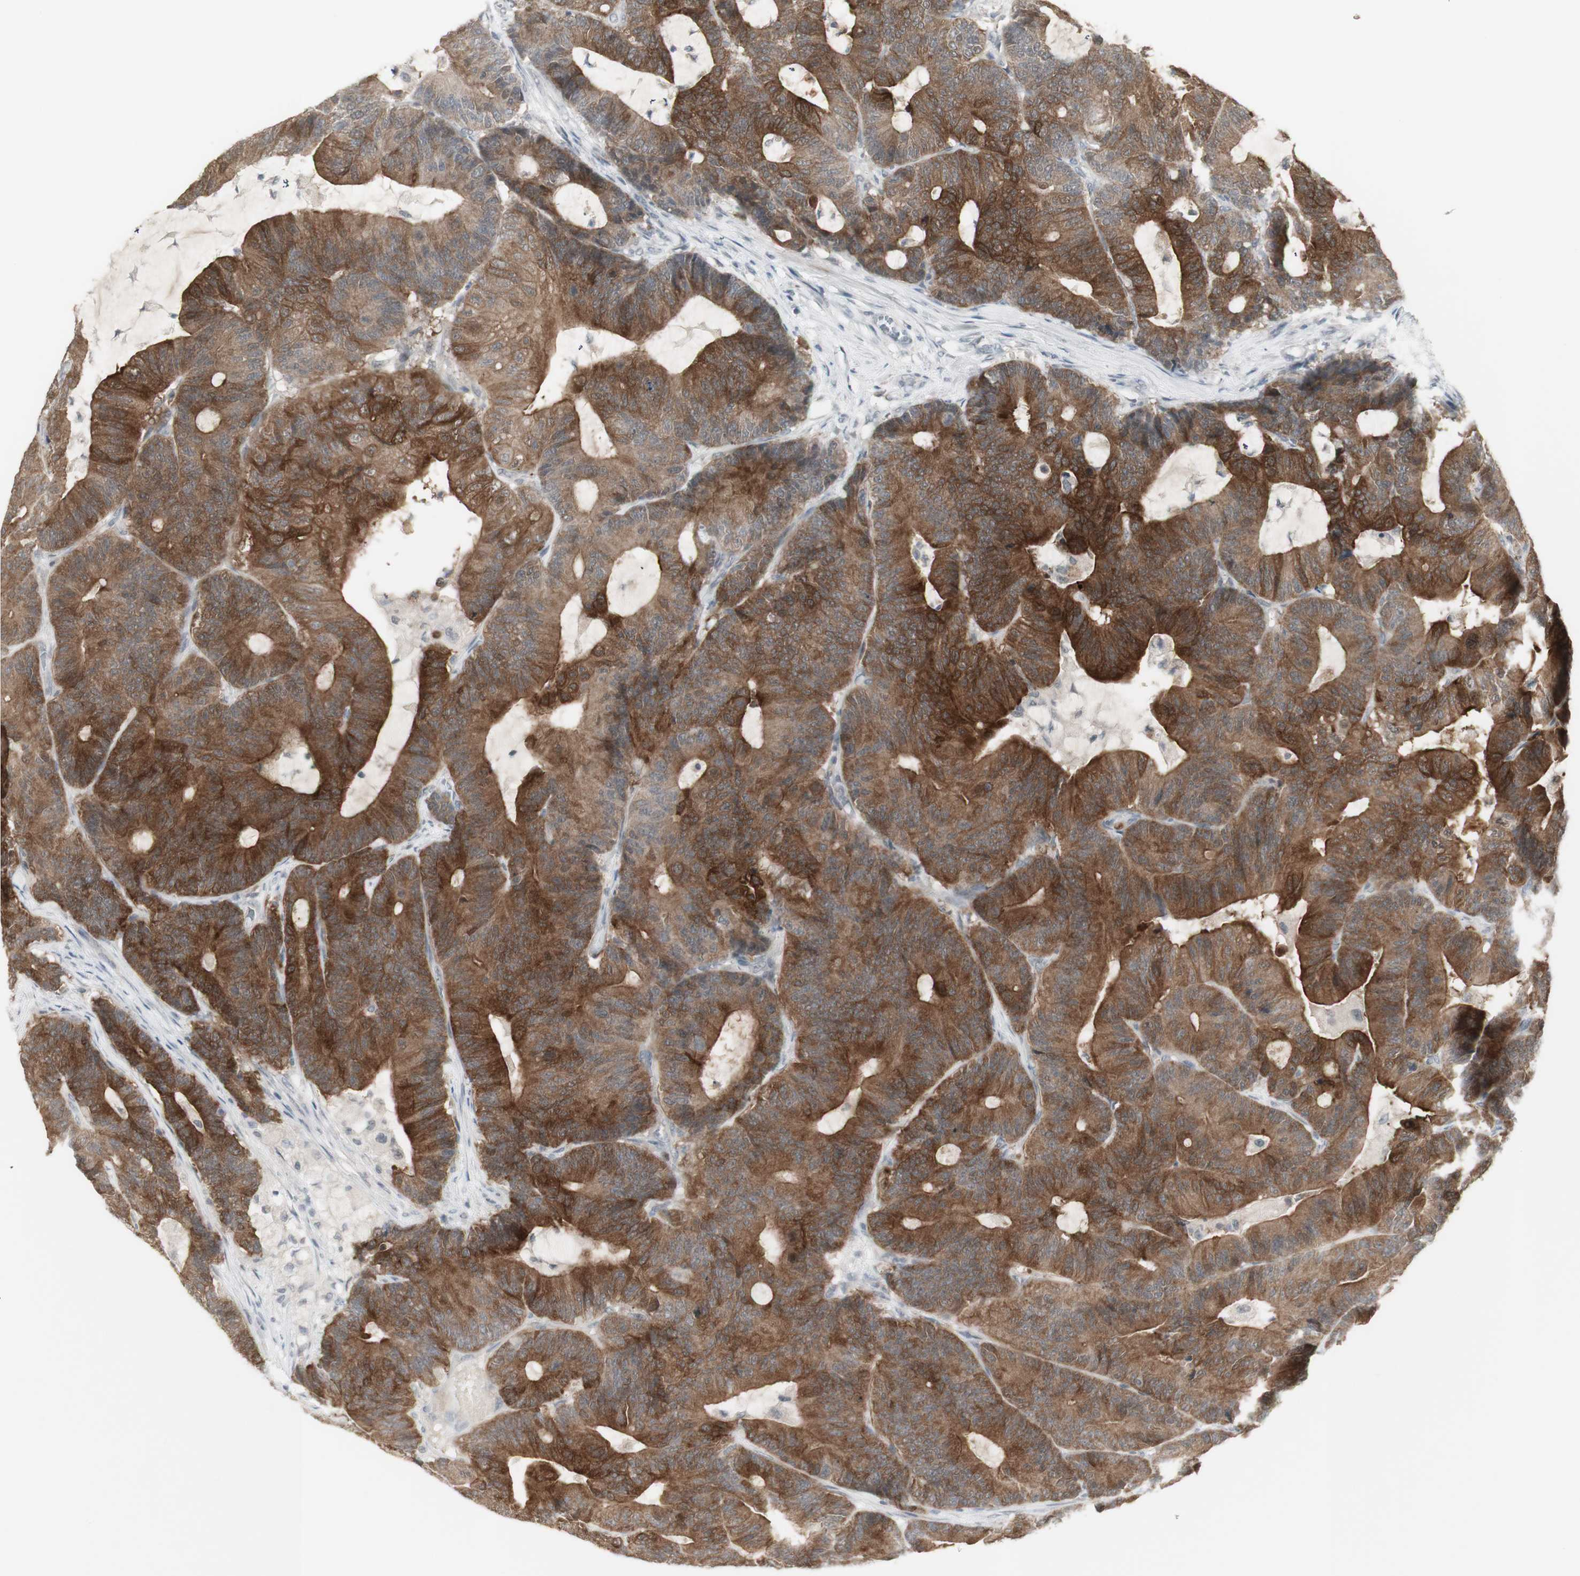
{"staining": {"intensity": "strong", "quantity": ">75%", "location": "cytoplasmic/membranous"}, "tissue": "colorectal cancer", "cell_type": "Tumor cells", "image_type": "cancer", "snomed": [{"axis": "morphology", "description": "Adenocarcinoma, NOS"}, {"axis": "topography", "description": "Colon"}], "caption": "Immunohistochemical staining of human colorectal cancer (adenocarcinoma) reveals strong cytoplasmic/membranous protein positivity in approximately >75% of tumor cells.", "gene": "C1orf116", "patient": {"sex": "female", "age": 84}}